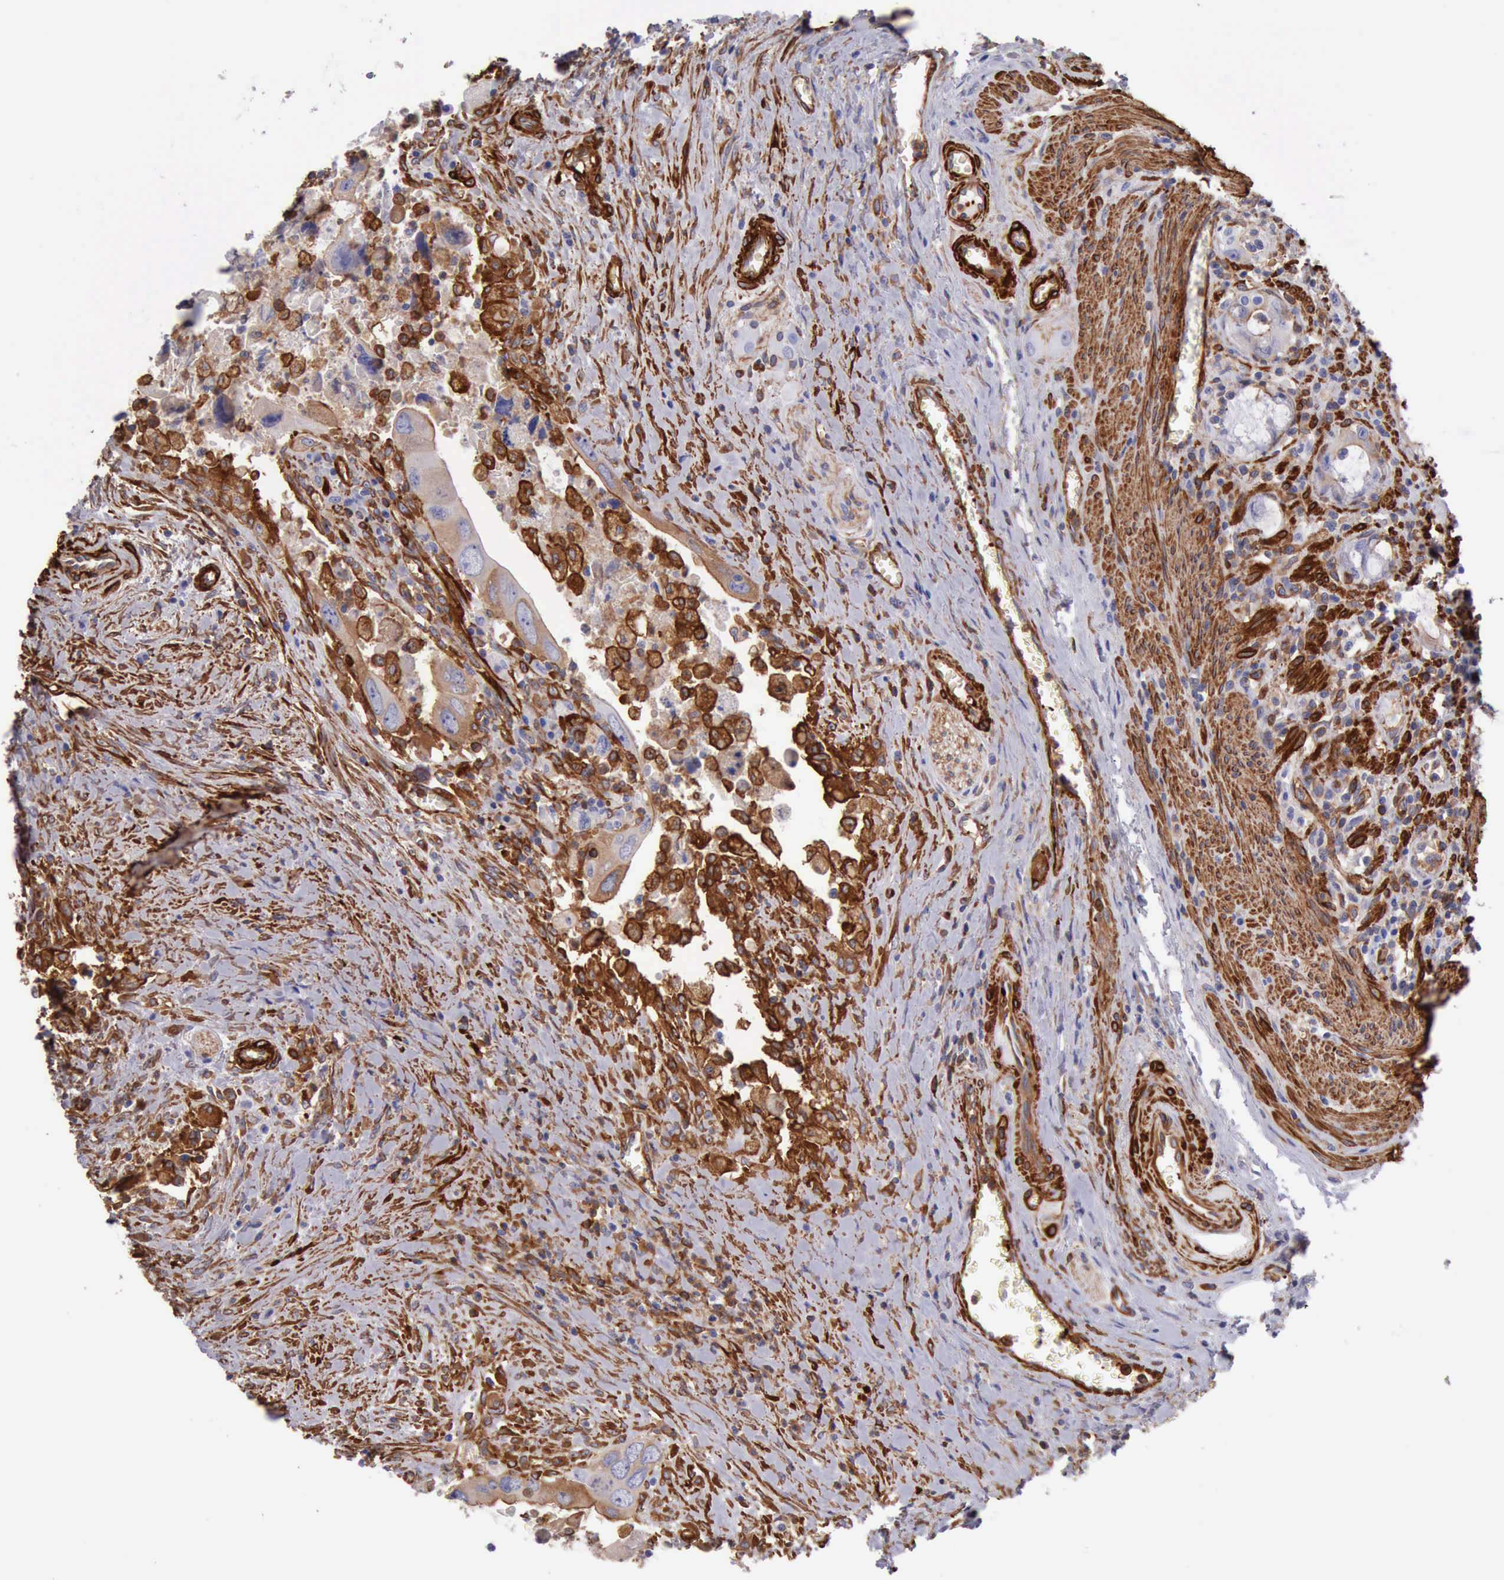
{"staining": {"intensity": "negative", "quantity": "none", "location": "none"}, "tissue": "colorectal cancer", "cell_type": "Tumor cells", "image_type": "cancer", "snomed": [{"axis": "morphology", "description": "Adenocarcinoma, NOS"}, {"axis": "topography", "description": "Rectum"}], "caption": "The histopathology image displays no staining of tumor cells in colorectal cancer.", "gene": "FLNA", "patient": {"sex": "male", "age": 70}}